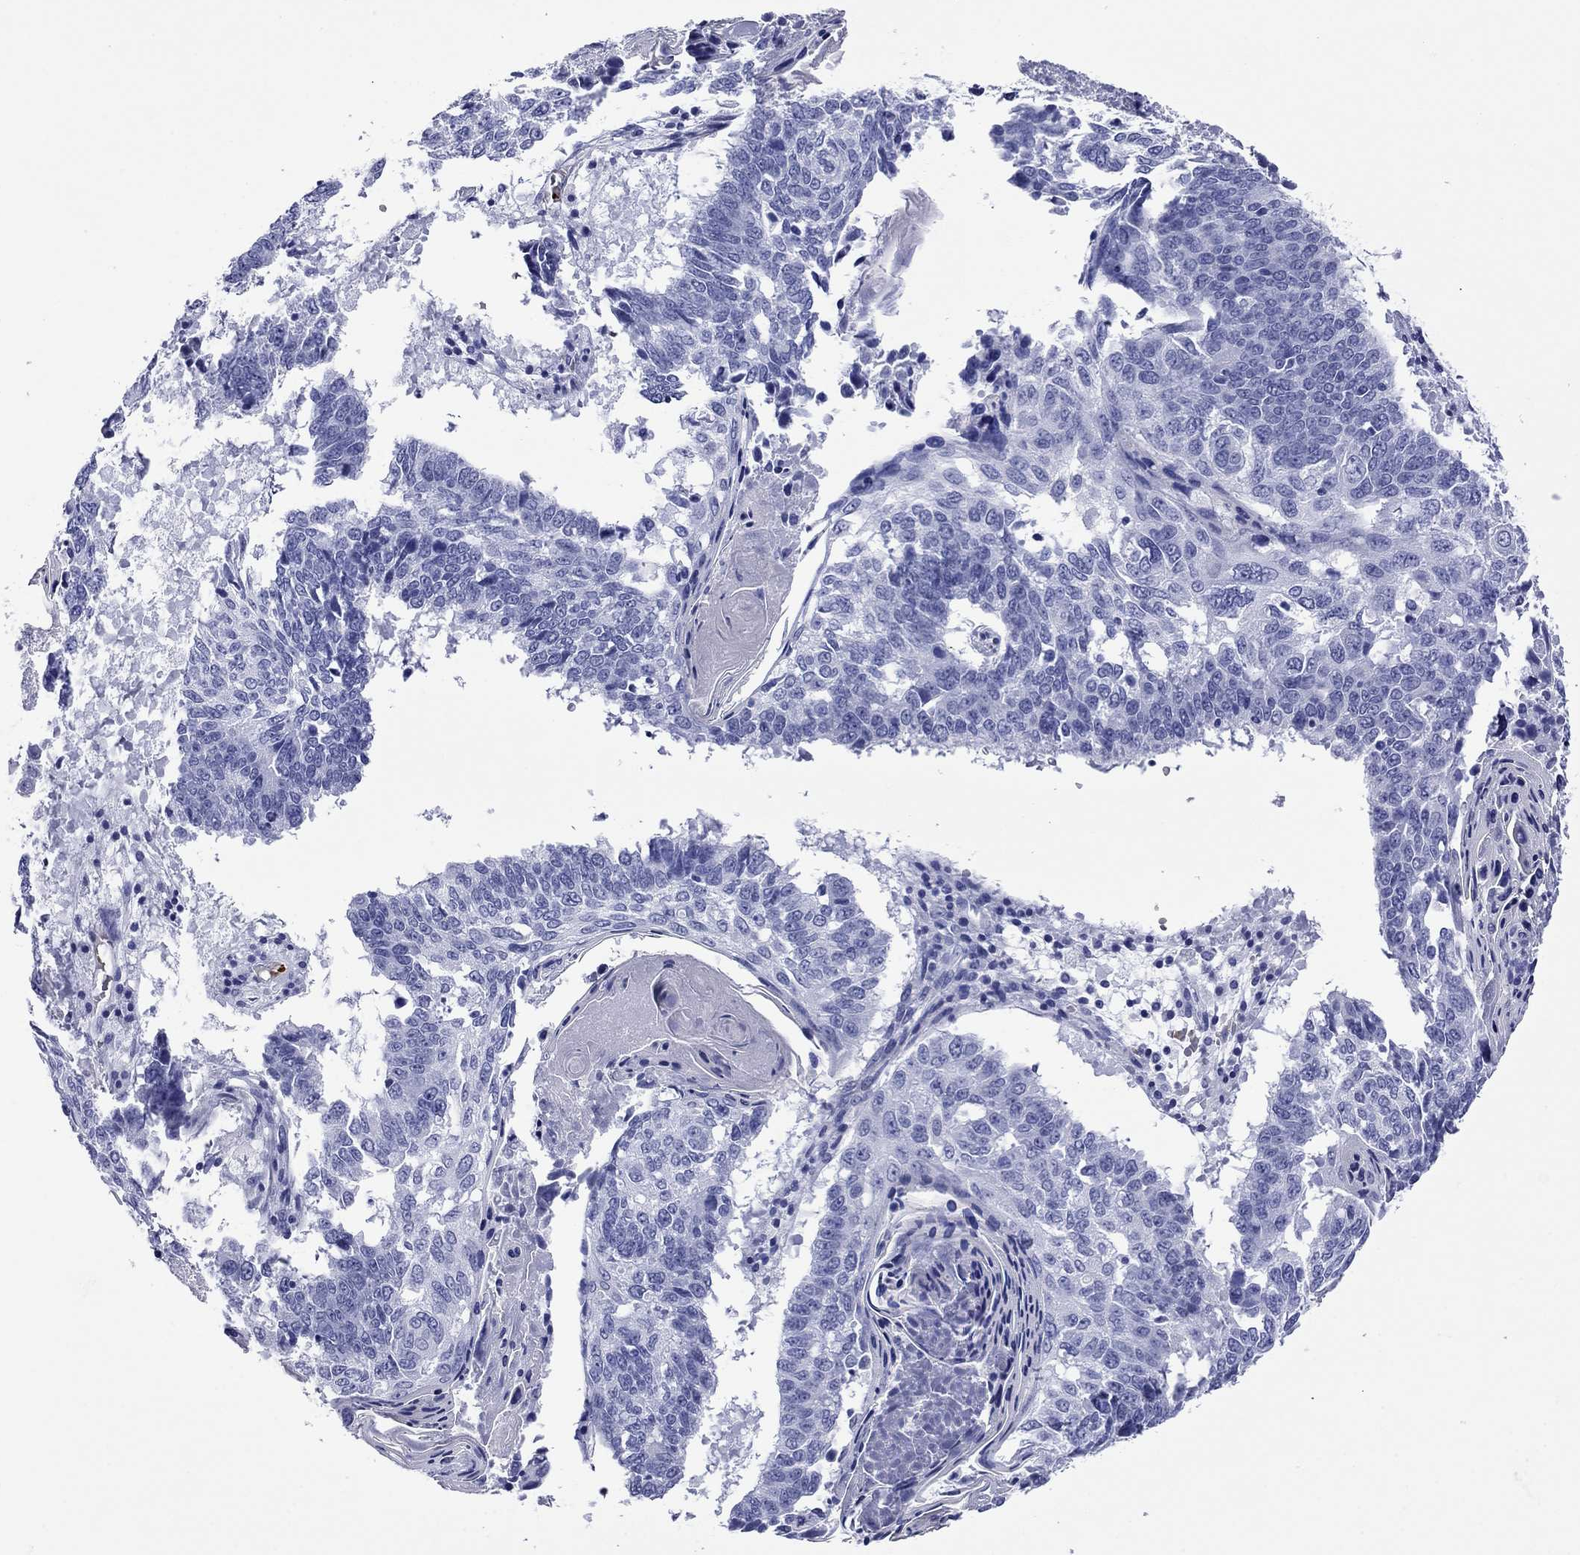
{"staining": {"intensity": "negative", "quantity": "none", "location": "none"}, "tissue": "lung cancer", "cell_type": "Tumor cells", "image_type": "cancer", "snomed": [{"axis": "morphology", "description": "Squamous cell carcinoma, NOS"}, {"axis": "topography", "description": "Lung"}], "caption": "Tumor cells are negative for protein expression in human squamous cell carcinoma (lung).", "gene": "ROM1", "patient": {"sex": "male", "age": 73}}